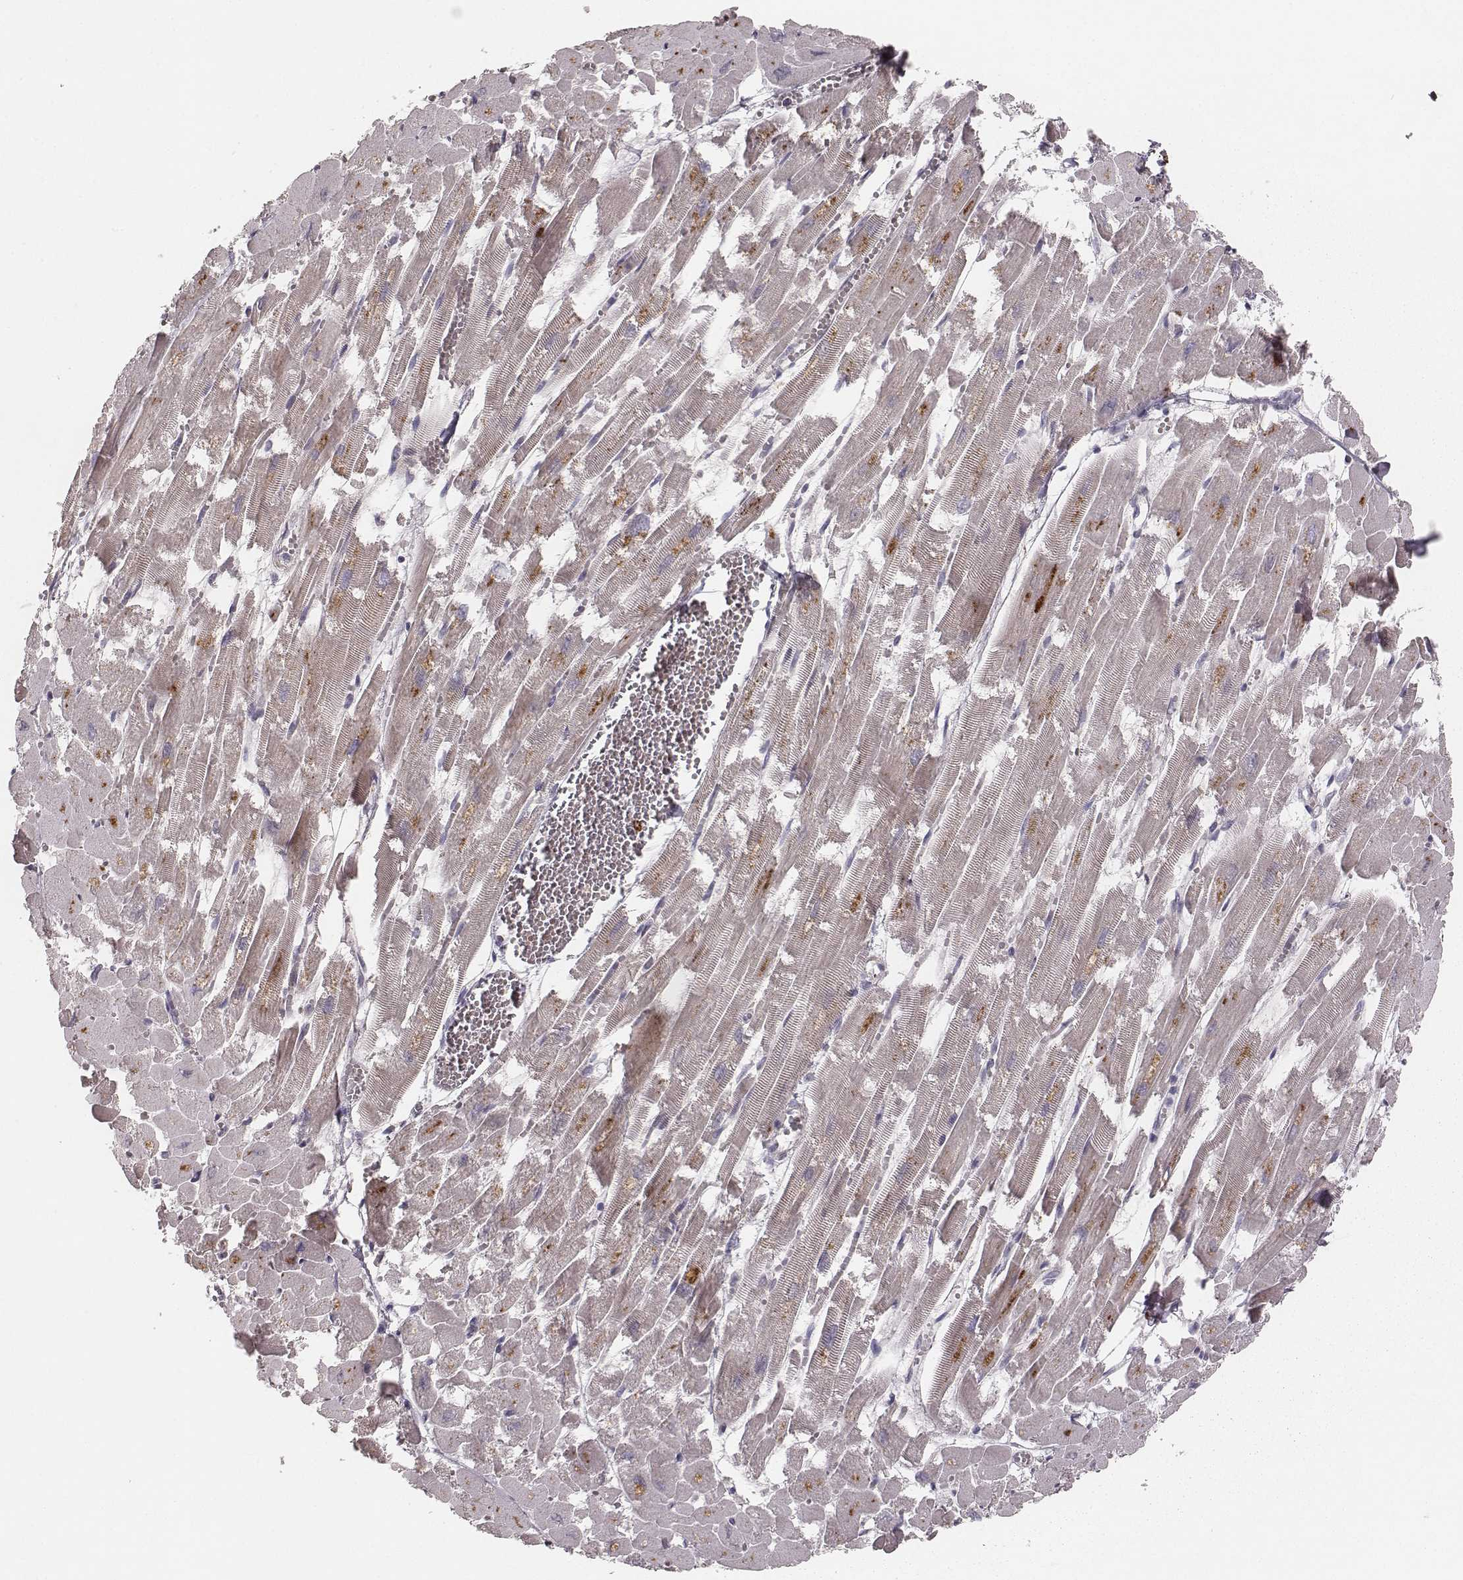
{"staining": {"intensity": "moderate", "quantity": "<25%", "location": "cytoplasmic/membranous"}, "tissue": "heart muscle", "cell_type": "Cardiomyocytes", "image_type": "normal", "snomed": [{"axis": "morphology", "description": "Normal tissue, NOS"}, {"axis": "topography", "description": "Heart"}], "caption": "Approximately <25% of cardiomyocytes in normal human heart muscle demonstrate moderate cytoplasmic/membranous protein positivity as visualized by brown immunohistochemical staining.", "gene": "TUFM", "patient": {"sex": "female", "age": 52}}